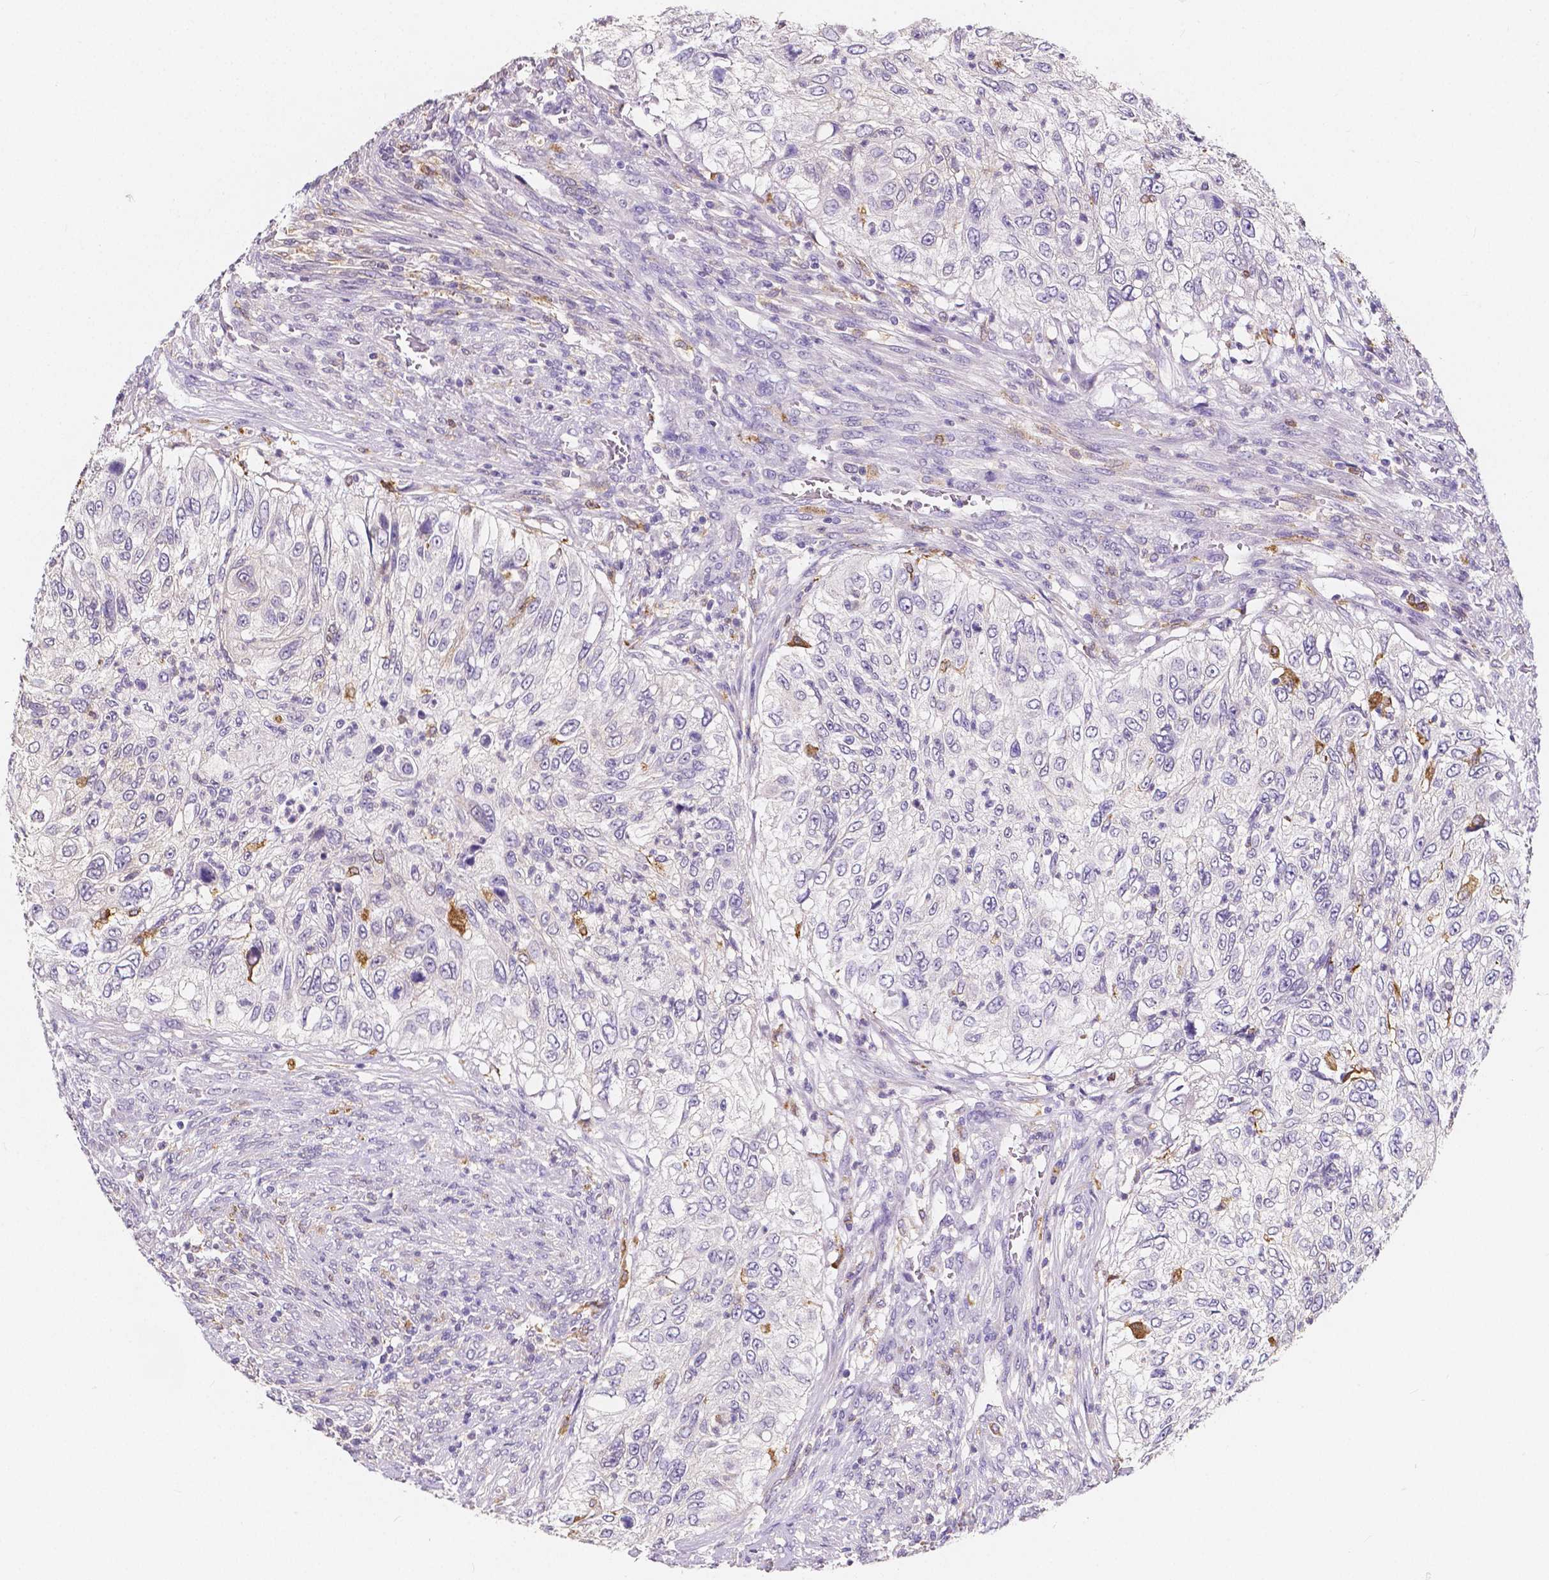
{"staining": {"intensity": "negative", "quantity": "none", "location": "none"}, "tissue": "urothelial cancer", "cell_type": "Tumor cells", "image_type": "cancer", "snomed": [{"axis": "morphology", "description": "Urothelial carcinoma, High grade"}, {"axis": "topography", "description": "Urinary bladder"}], "caption": "Tumor cells show no significant staining in urothelial carcinoma (high-grade).", "gene": "ACP5", "patient": {"sex": "female", "age": 60}}